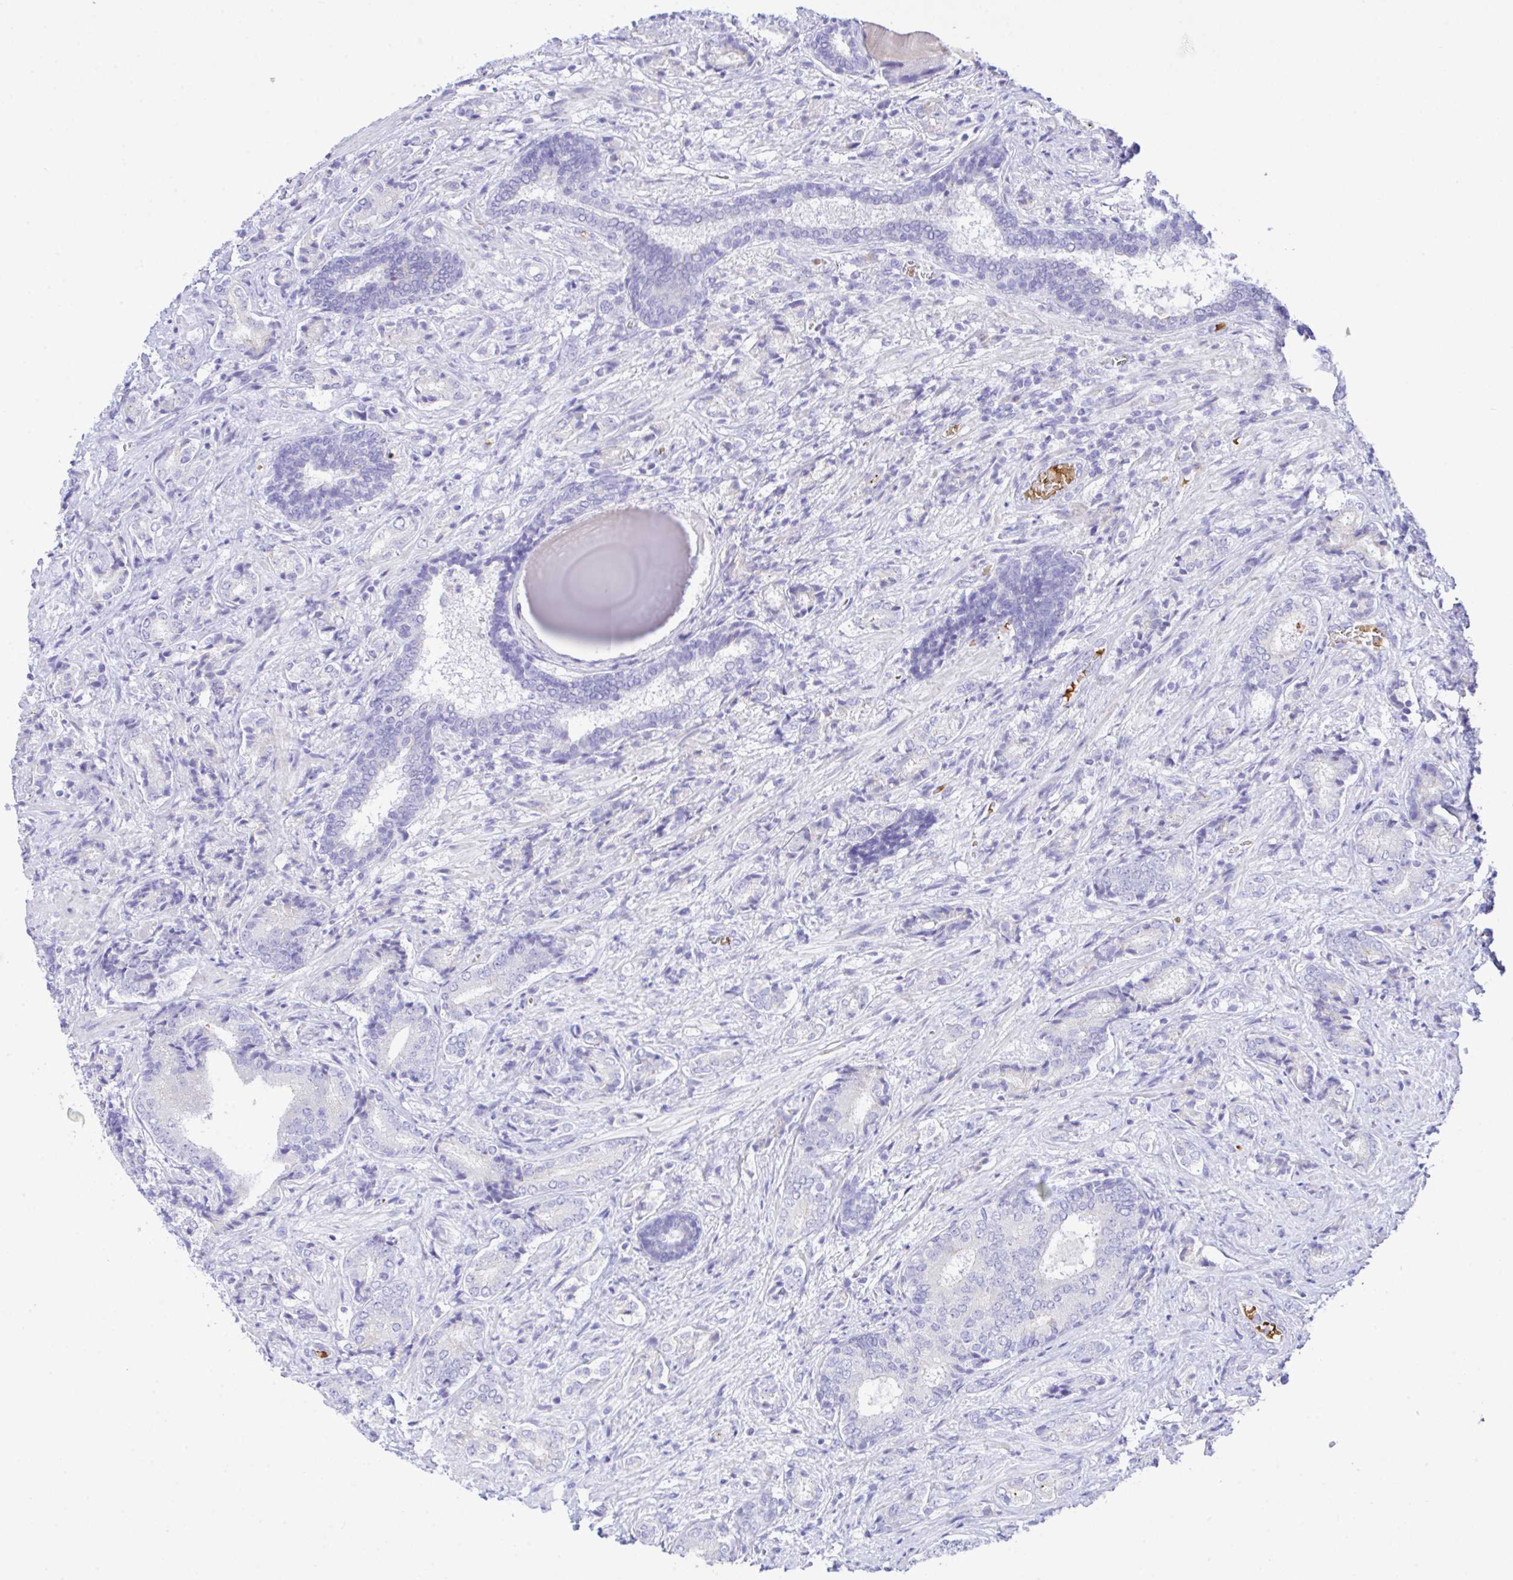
{"staining": {"intensity": "negative", "quantity": "none", "location": "none"}, "tissue": "prostate cancer", "cell_type": "Tumor cells", "image_type": "cancer", "snomed": [{"axis": "morphology", "description": "Adenocarcinoma, High grade"}, {"axis": "topography", "description": "Prostate"}], "caption": "Prostate cancer (high-grade adenocarcinoma) was stained to show a protein in brown. There is no significant expression in tumor cells.", "gene": "ZNF221", "patient": {"sex": "male", "age": 62}}